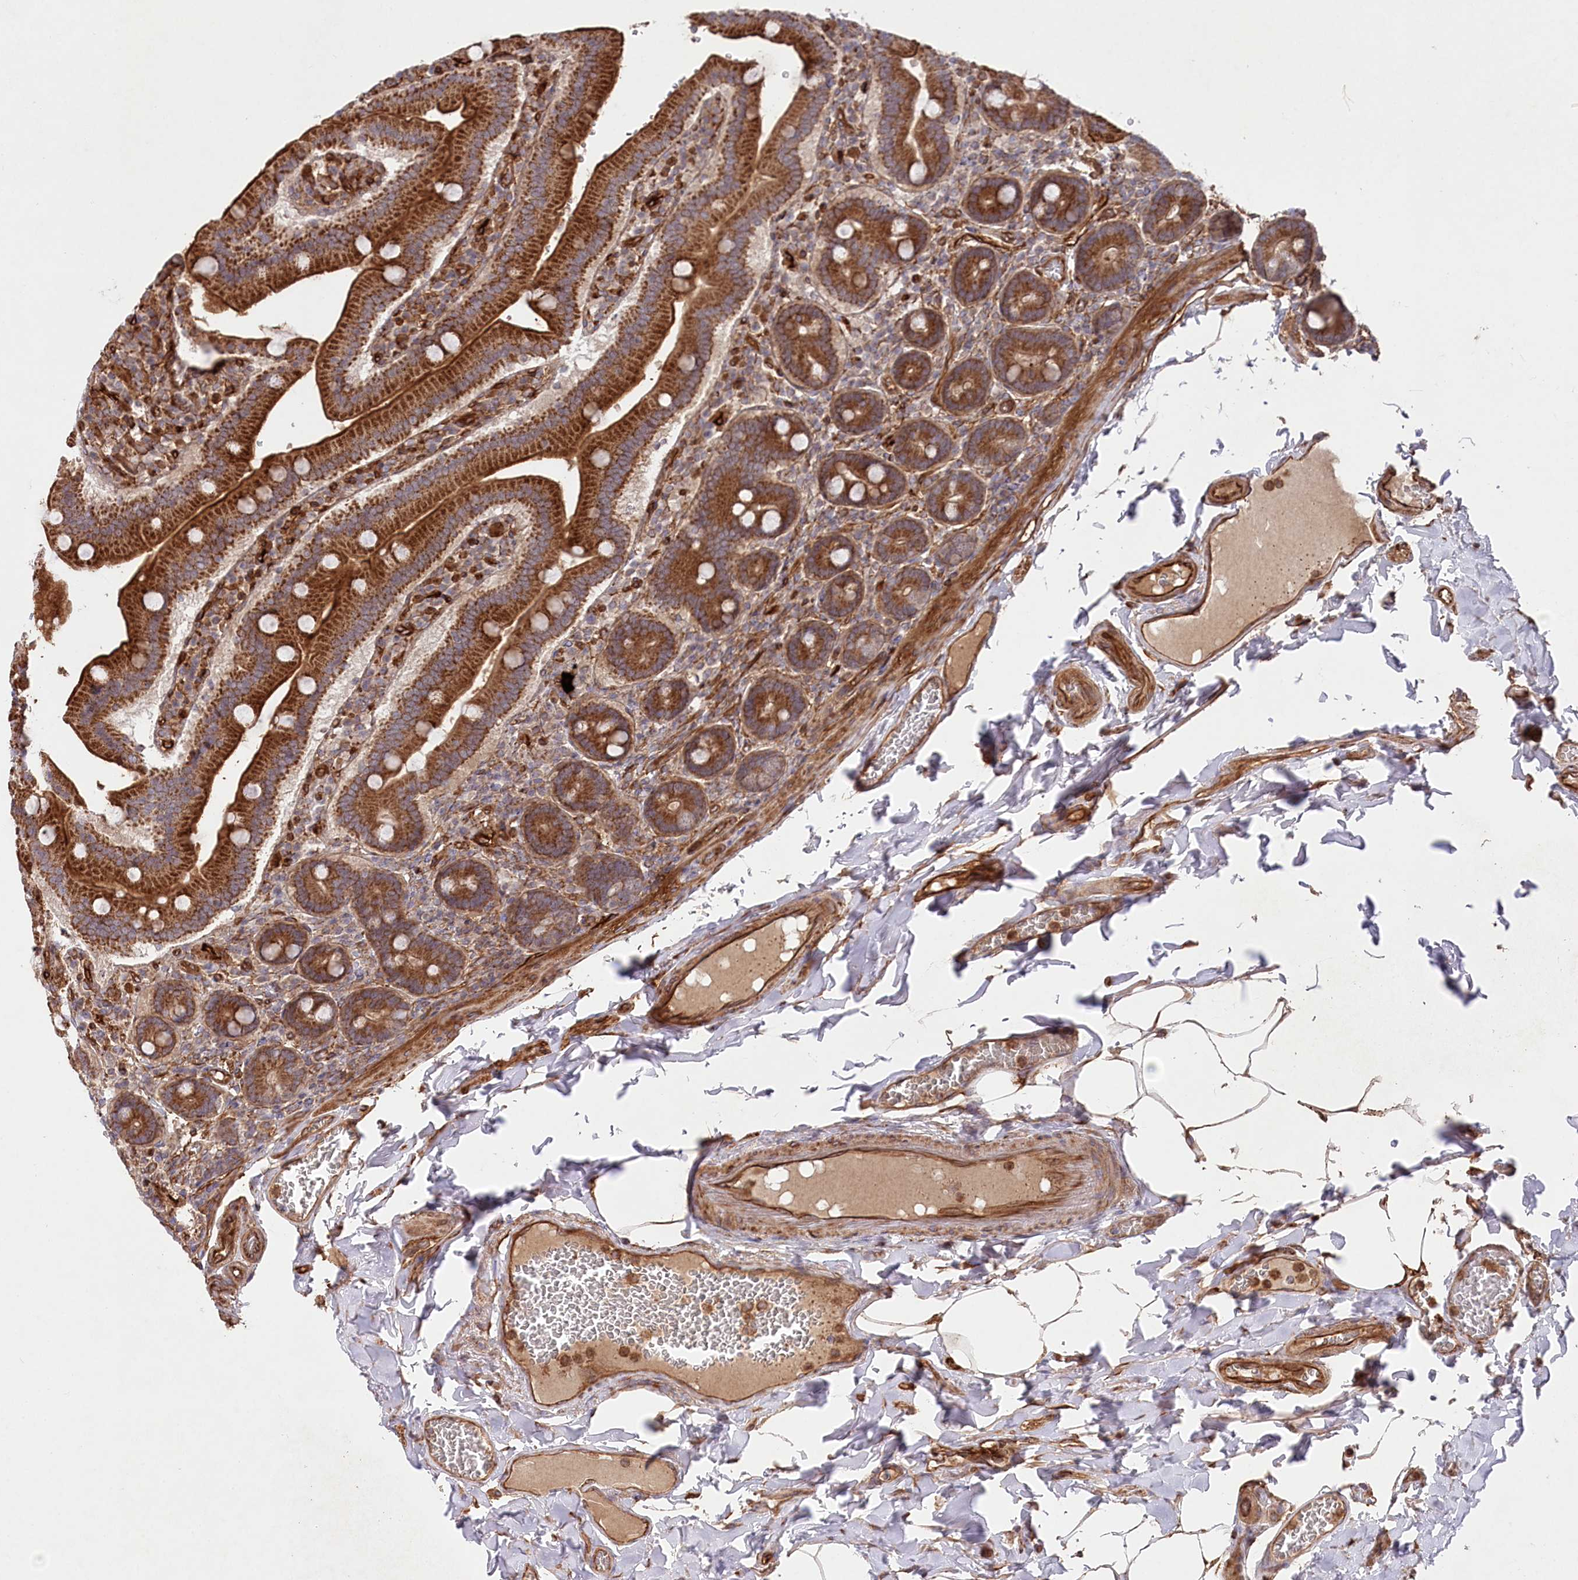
{"staining": {"intensity": "strong", "quantity": ">75%", "location": "cytoplasmic/membranous"}, "tissue": "duodenum", "cell_type": "Glandular cells", "image_type": "normal", "snomed": [{"axis": "morphology", "description": "Normal tissue, NOS"}, {"axis": "topography", "description": "Duodenum"}], "caption": "Immunohistochemistry (IHC) photomicrograph of normal duodenum: duodenum stained using immunohistochemistry shows high levels of strong protein expression localized specifically in the cytoplasmic/membranous of glandular cells, appearing as a cytoplasmic/membranous brown color.", "gene": "MTPAP", "patient": {"sex": "female", "age": 62}}